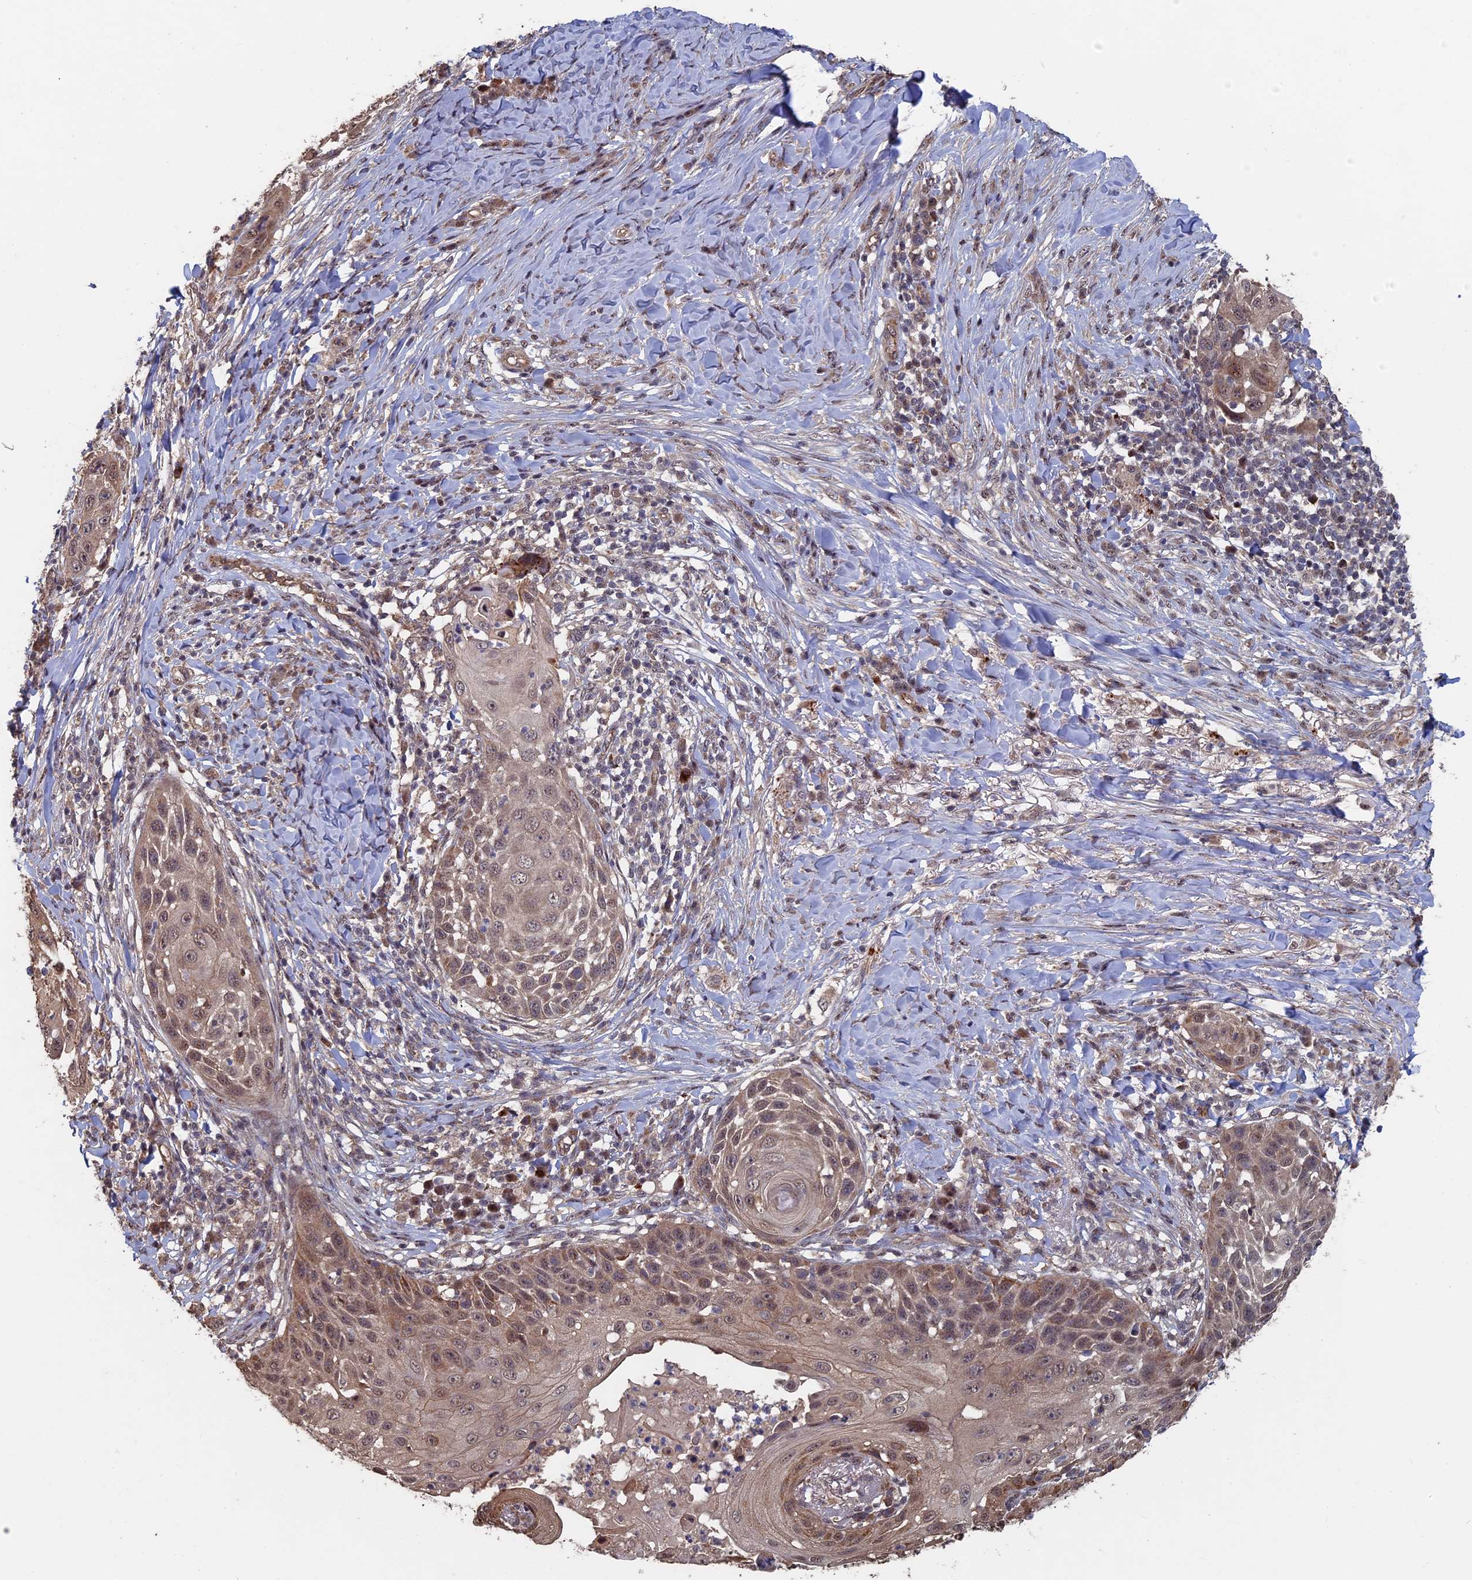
{"staining": {"intensity": "moderate", "quantity": ">75%", "location": "cytoplasmic/membranous,nuclear"}, "tissue": "skin cancer", "cell_type": "Tumor cells", "image_type": "cancer", "snomed": [{"axis": "morphology", "description": "Squamous cell carcinoma, NOS"}, {"axis": "topography", "description": "Skin"}], "caption": "Skin cancer was stained to show a protein in brown. There is medium levels of moderate cytoplasmic/membranous and nuclear staining in about >75% of tumor cells.", "gene": "KIAA1328", "patient": {"sex": "female", "age": 44}}